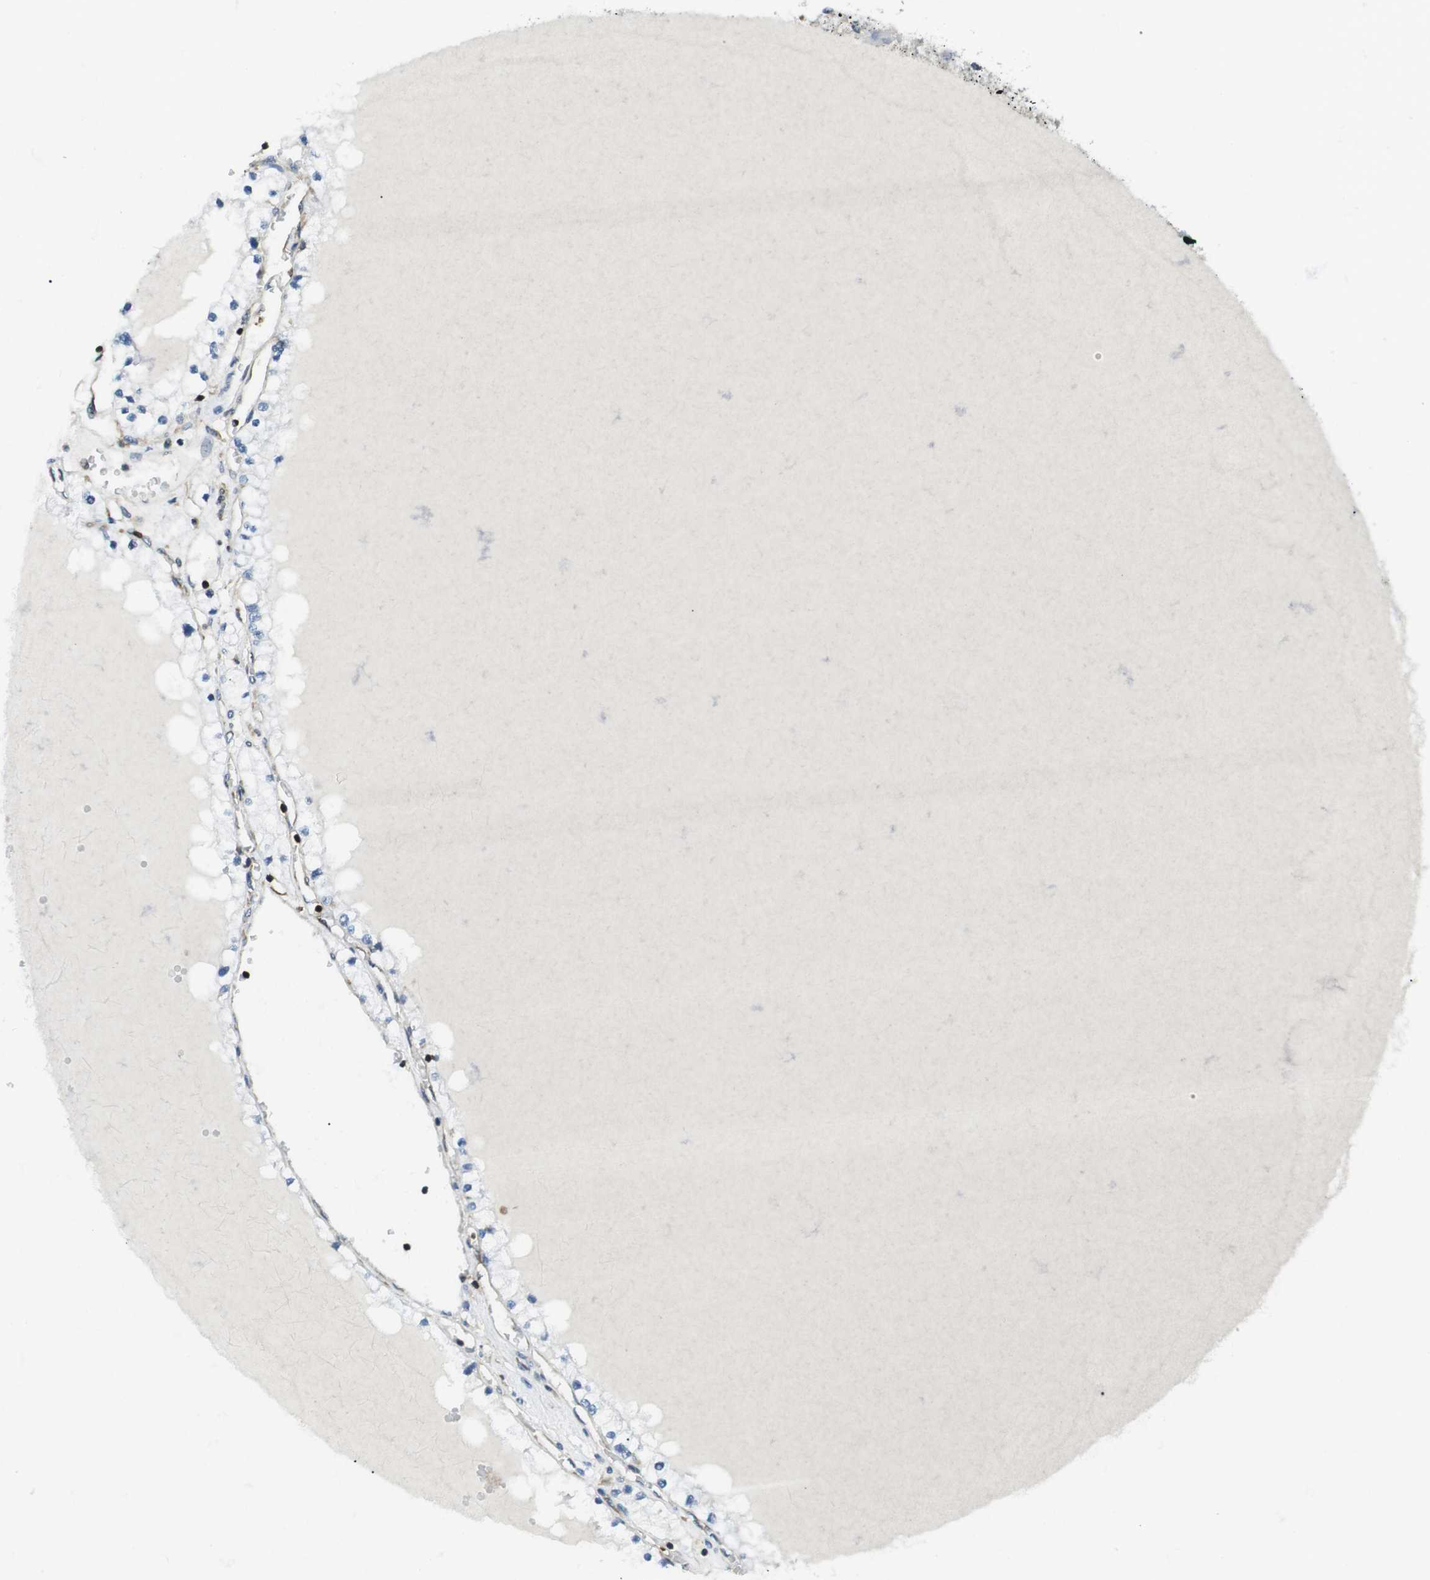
{"staining": {"intensity": "negative", "quantity": "none", "location": "none"}, "tissue": "renal cancer", "cell_type": "Tumor cells", "image_type": "cancer", "snomed": [{"axis": "morphology", "description": "Adenocarcinoma, NOS"}, {"axis": "topography", "description": "Kidney"}], "caption": "Renal cancer was stained to show a protein in brown. There is no significant staining in tumor cells. (Stains: DAB (3,3'-diaminobenzidine) IHC with hematoxylin counter stain, Microscopy: brightfield microscopy at high magnification).", "gene": "STK10", "patient": {"sex": "male", "age": 68}}